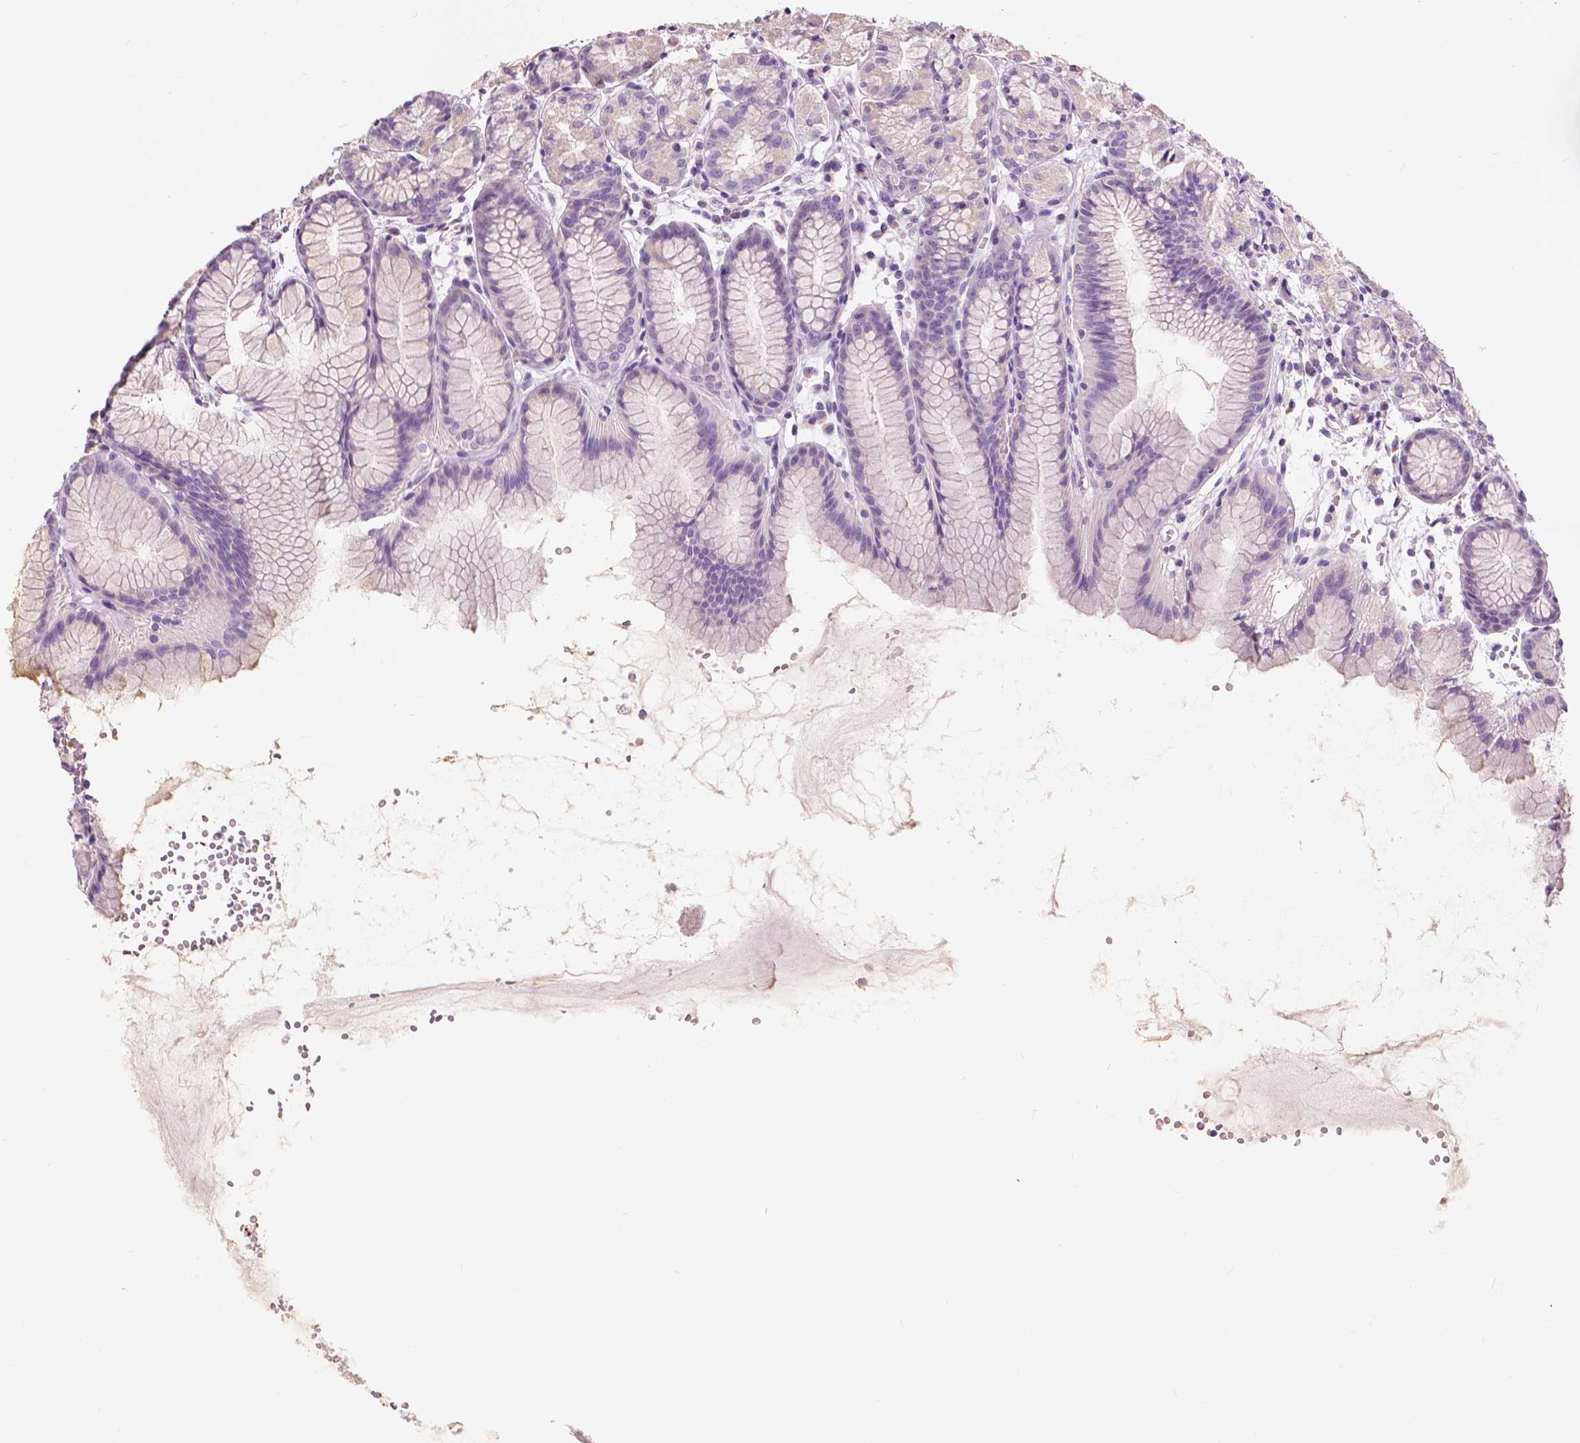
{"staining": {"intensity": "weak", "quantity": "<25%", "location": "cytoplasmic/membranous"}, "tissue": "stomach", "cell_type": "Glandular cells", "image_type": "normal", "snomed": [{"axis": "morphology", "description": "Normal tissue, NOS"}, {"axis": "topography", "description": "Stomach, upper"}], "caption": "A micrograph of stomach stained for a protein displays no brown staining in glandular cells. The staining was performed using DAB (3,3'-diaminobenzidine) to visualize the protein expression in brown, while the nuclei were stained in blue with hematoxylin (Magnification: 20x).", "gene": "CXCR2", "patient": {"sex": "male", "age": 47}}